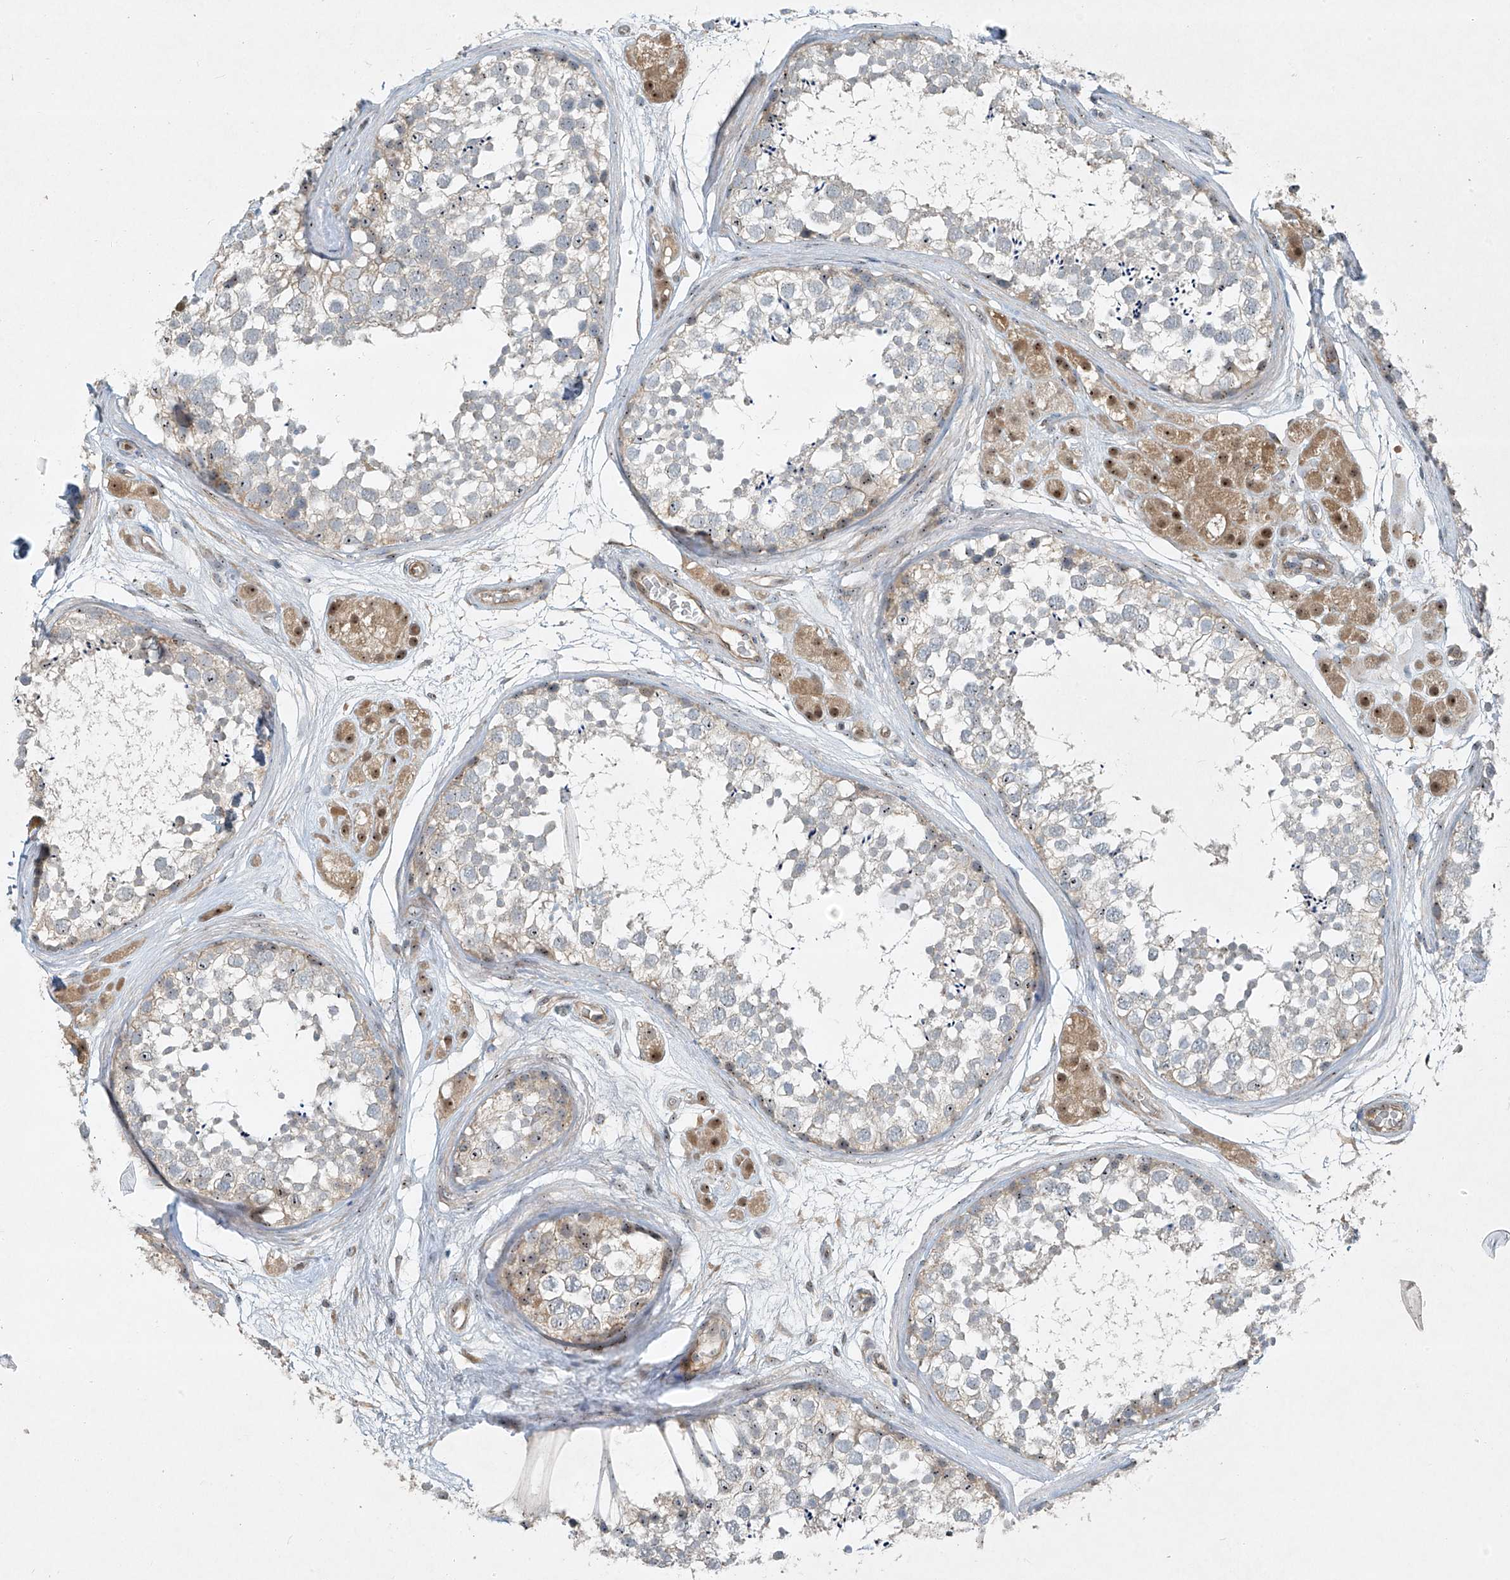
{"staining": {"intensity": "negative", "quantity": "none", "location": "none"}, "tissue": "testis", "cell_type": "Cells in seminiferous ducts", "image_type": "normal", "snomed": [{"axis": "morphology", "description": "Normal tissue, NOS"}, {"axis": "topography", "description": "Testis"}], "caption": "Immunohistochemical staining of unremarkable testis shows no significant expression in cells in seminiferous ducts. The staining is performed using DAB brown chromogen with nuclei counter-stained in using hematoxylin.", "gene": "PPCS", "patient": {"sex": "male", "age": 56}}